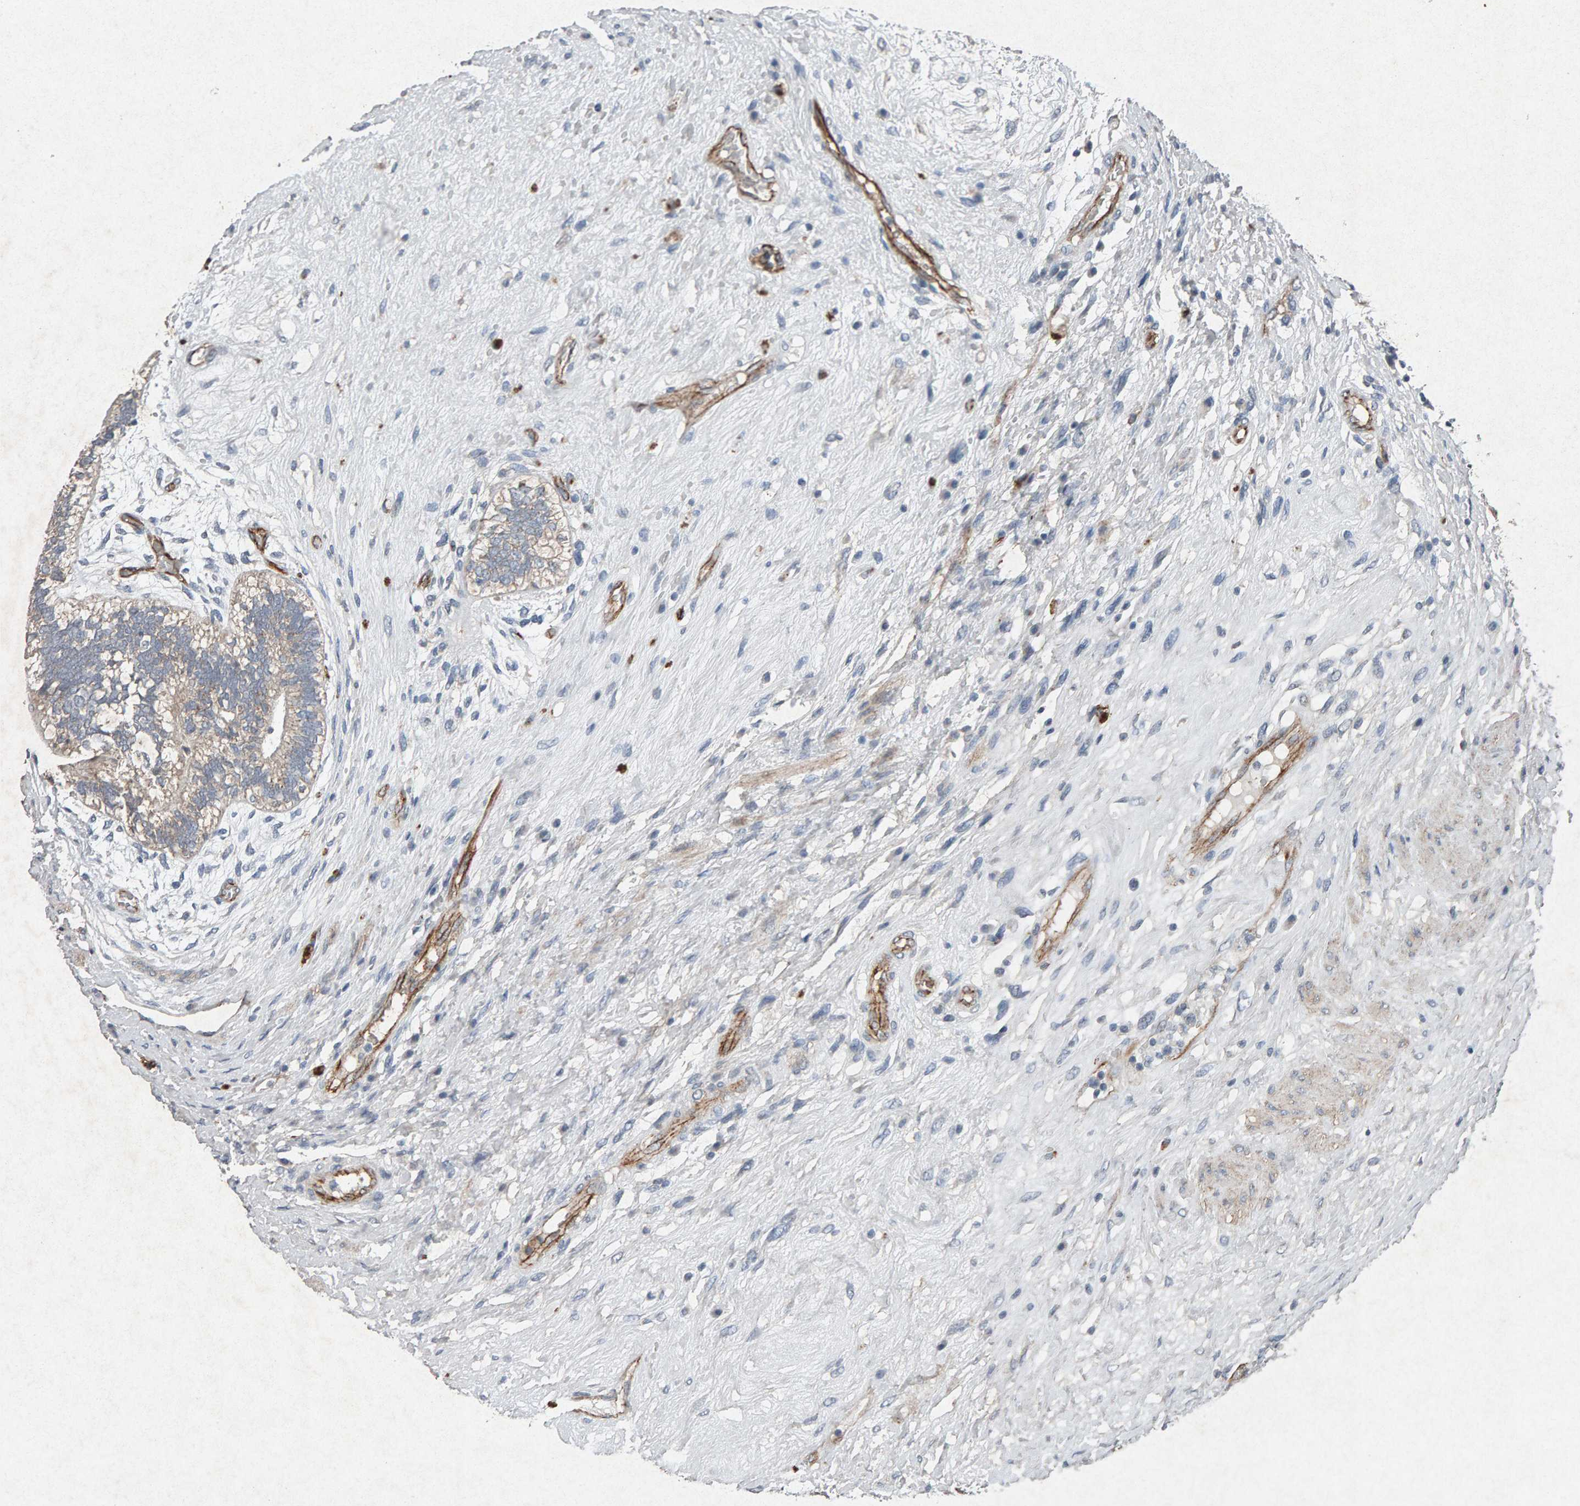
{"staining": {"intensity": "negative", "quantity": "none", "location": "none"}, "tissue": "testis cancer", "cell_type": "Tumor cells", "image_type": "cancer", "snomed": [{"axis": "morphology", "description": "Carcinoma, Embryonal, NOS"}, {"axis": "topography", "description": "Testis"}], "caption": "IHC of human testis embryonal carcinoma exhibits no expression in tumor cells. (DAB (3,3'-diaminobenzidine) immunohistochemistry (IHC), high magnification).", "gene": "PTPRM", "patient": {"sex": "male", "age": 26}}